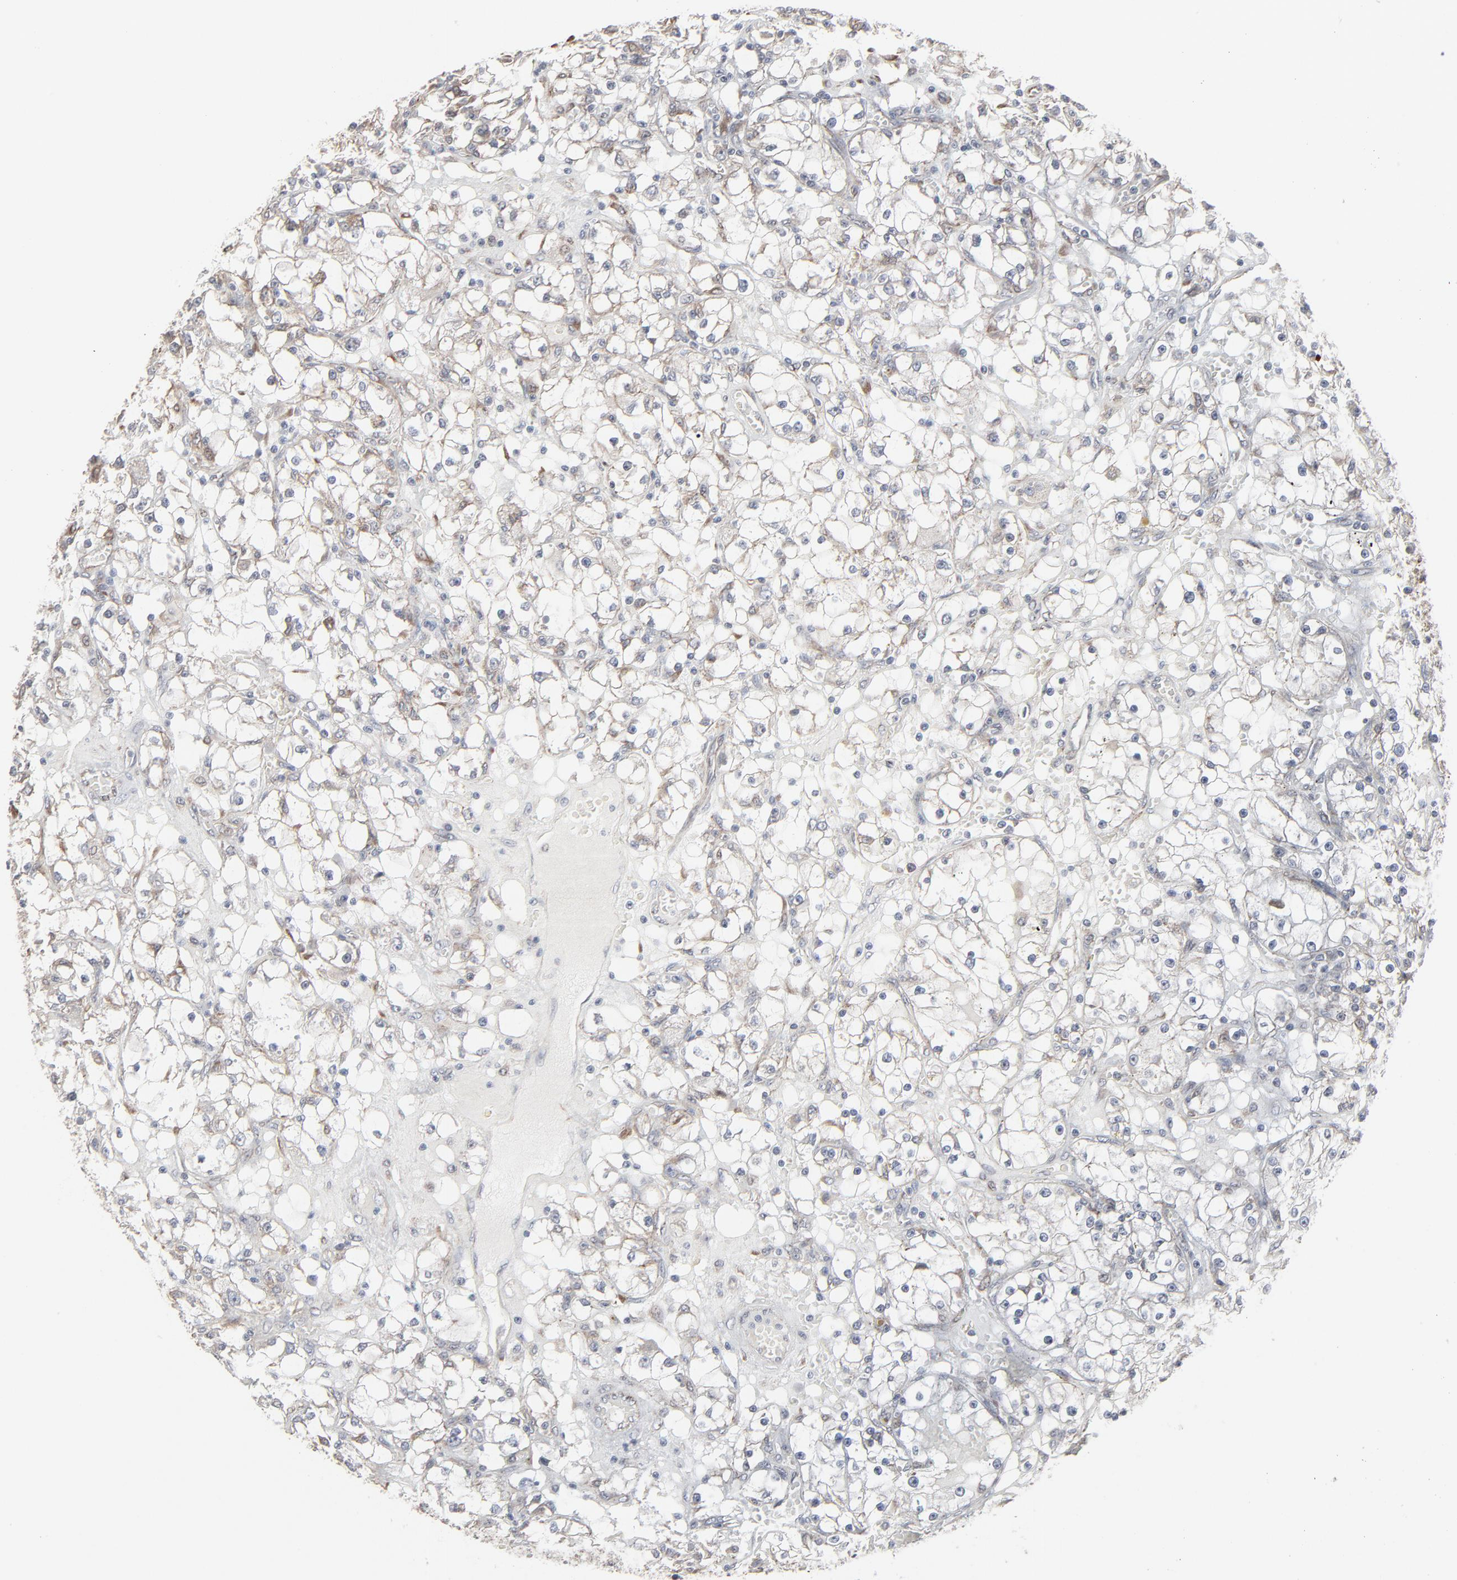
{"staining": {"intensity": "weak", "quantity": "25%-75%", "location": "cytoplasmic/membranous"}, "tissue": "renal cancer", "cell_type": "Tumor cells", "image_type": "cancer", "snomed": [{"axis": "morphology", "description": "Adenocarcinoma, NOS"}, {"axis": "topography", "description": "Kidney"}], "caption": "Immunohistochemical staining of renal cancer demonstrates low levels of weak cytoplasmic/membranous positivity in about 25%-75% of tumor cells.", "gene": "CTNND1", "patient": {"sex": "male", "age": 56}}